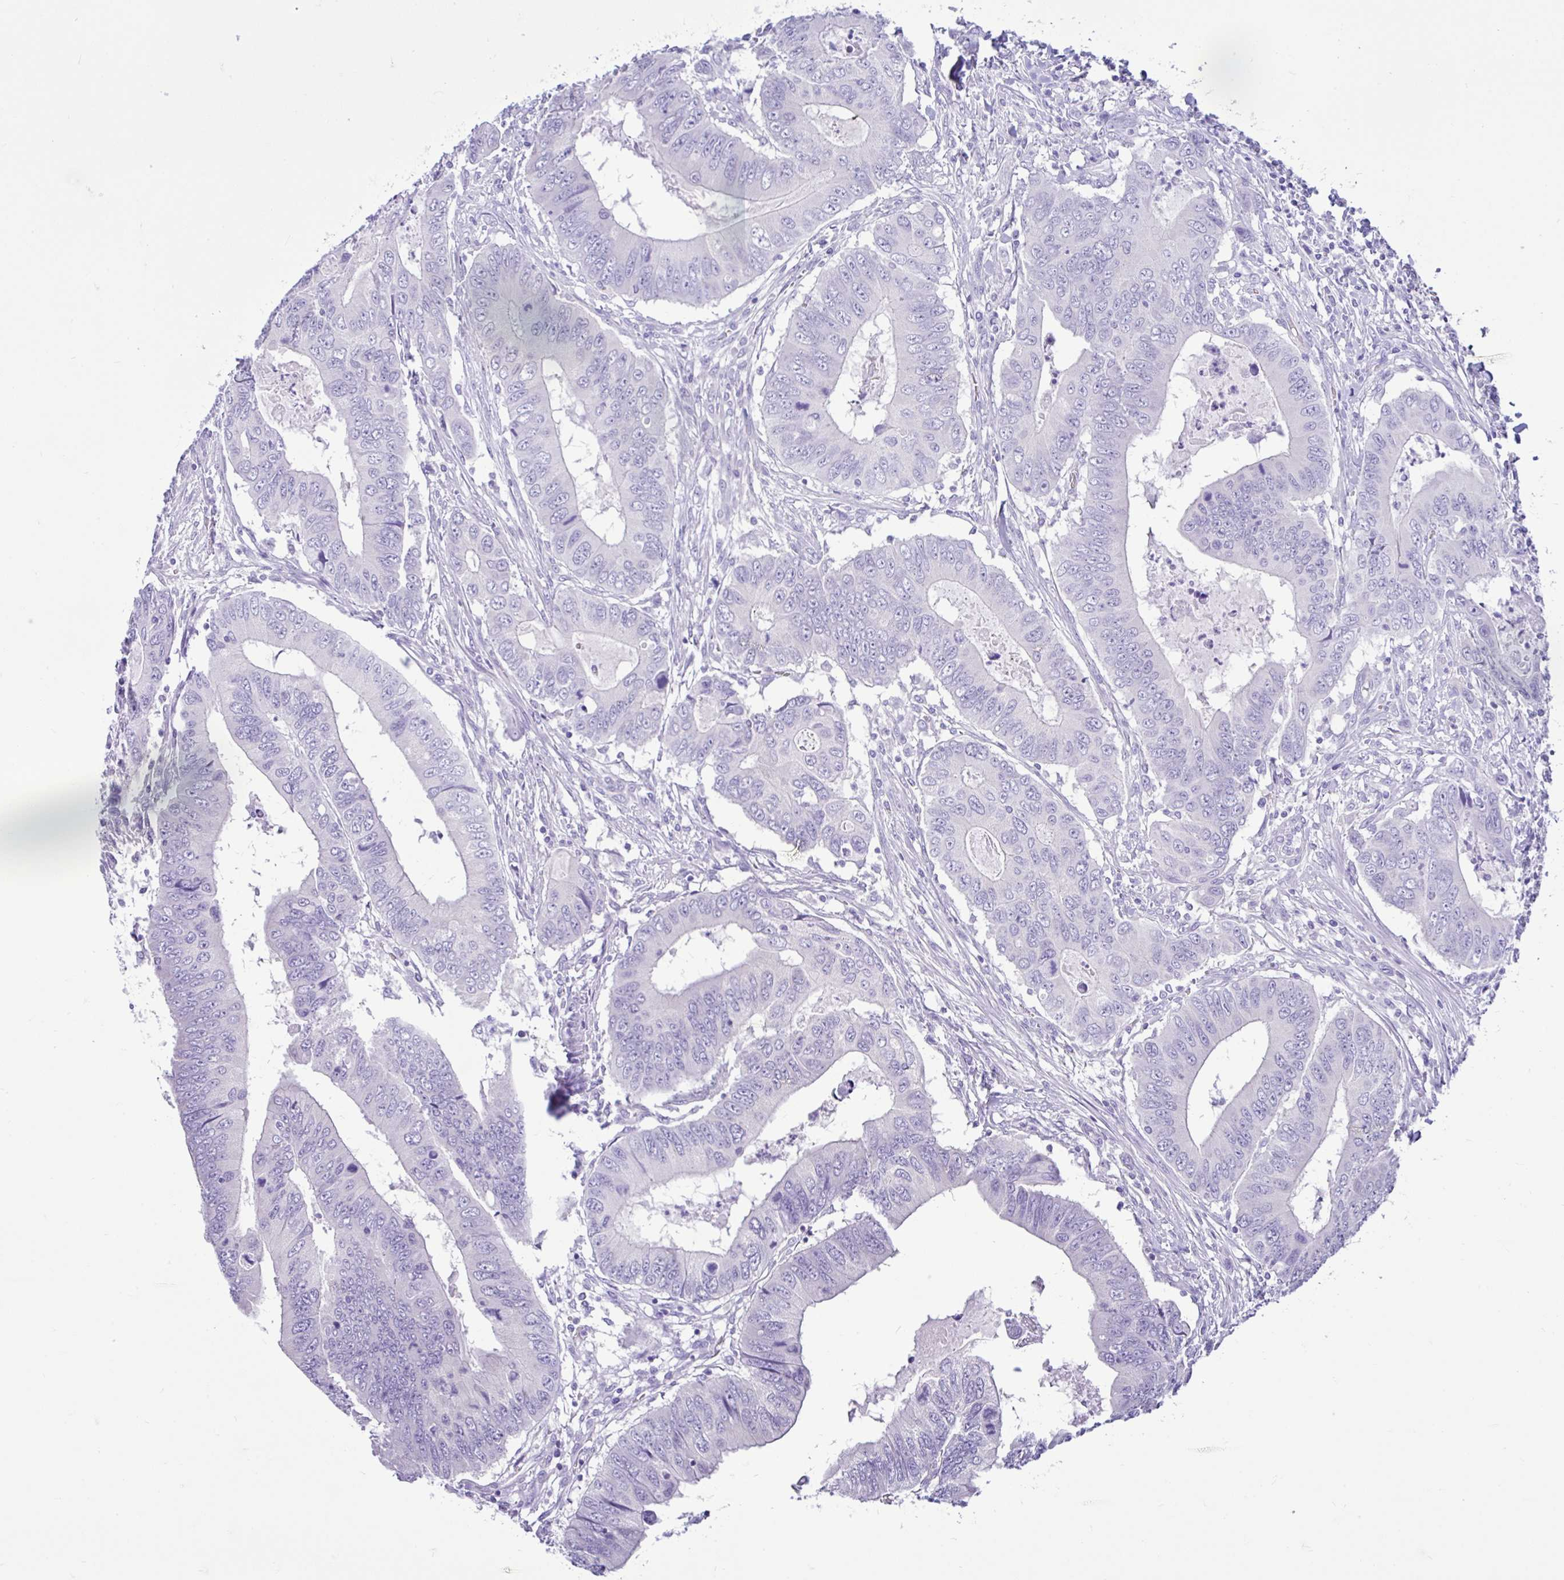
{"staining": {"intensity": "negative", "quantity": "none", "location": "none"}, "tissue": "colorectal cancer", "cell_type": "Tumor cells", "image_type": "cancer", "snomed": [{"axis": "morphology", "description": "Adenocarcinoma, NOS"}, {"axis": "topography", "description": "Colon"}], "caption": "A high-resolution histopathology image shows immunohistochemistry staining of colorectal cancer, which displays no significant positivity in tumor cells.", "gene": "CYP19A1", "patient": {"sex": "male", "age": 53}}